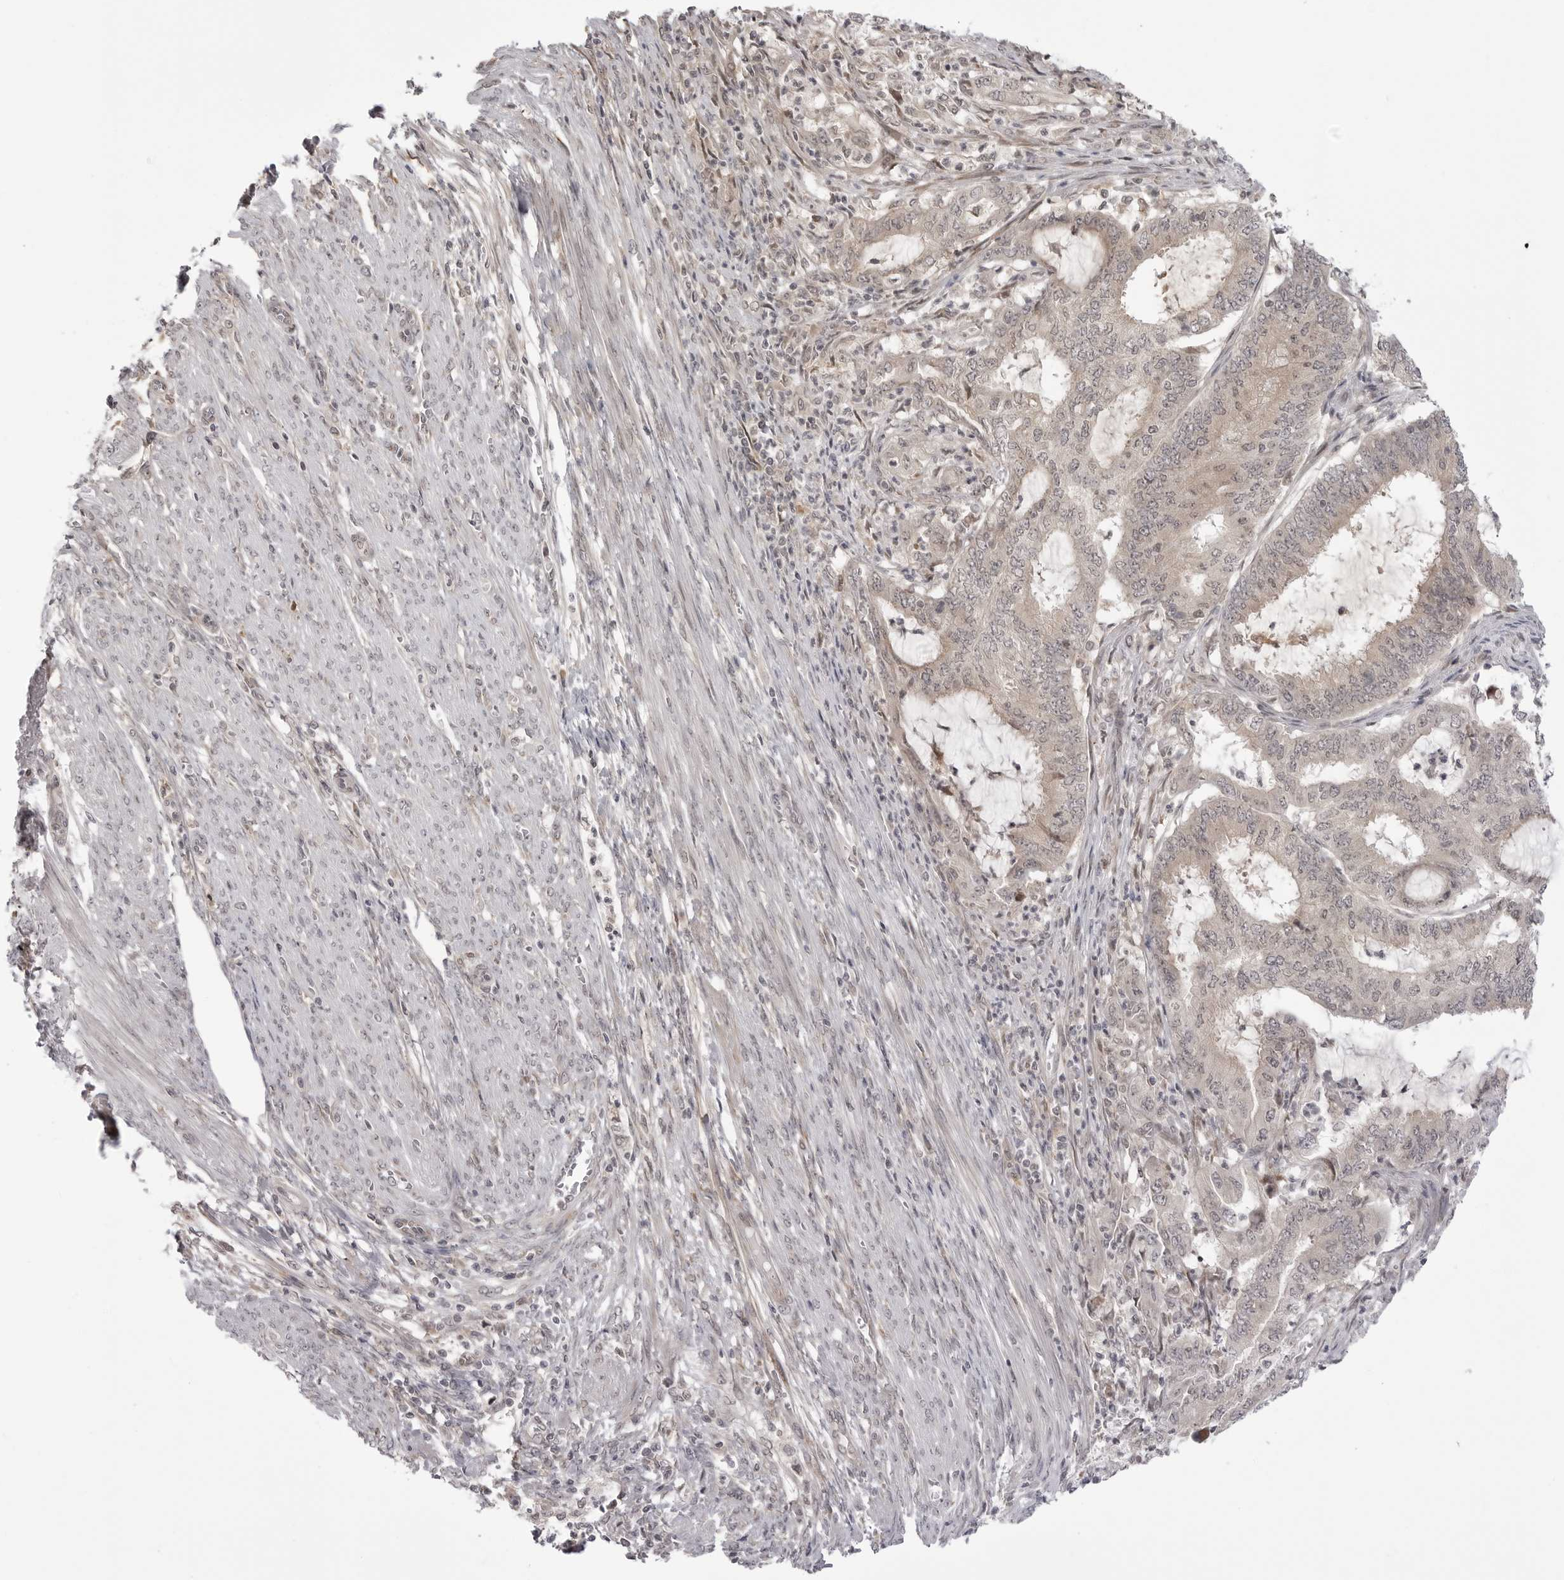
{"staining": {"intensity": "weak", "quantity": "<25%", "location": "cytoplasmic/membranous"}, "tissue": "endometrial cancer", "cell_type": "Tumor cells", "image_type": "cancer", "snomed": [{"axis": "morphology", "description": "Adenocarcinoma, NOS"}, {"axis": "topography", "description": "Endometrium"}], "caption": "Tumor cells show no significant expression in endometrial cancer (adenocarcinoma).", "gene": "PTK2B", "patient": {"sex": "female", "age": 51}}